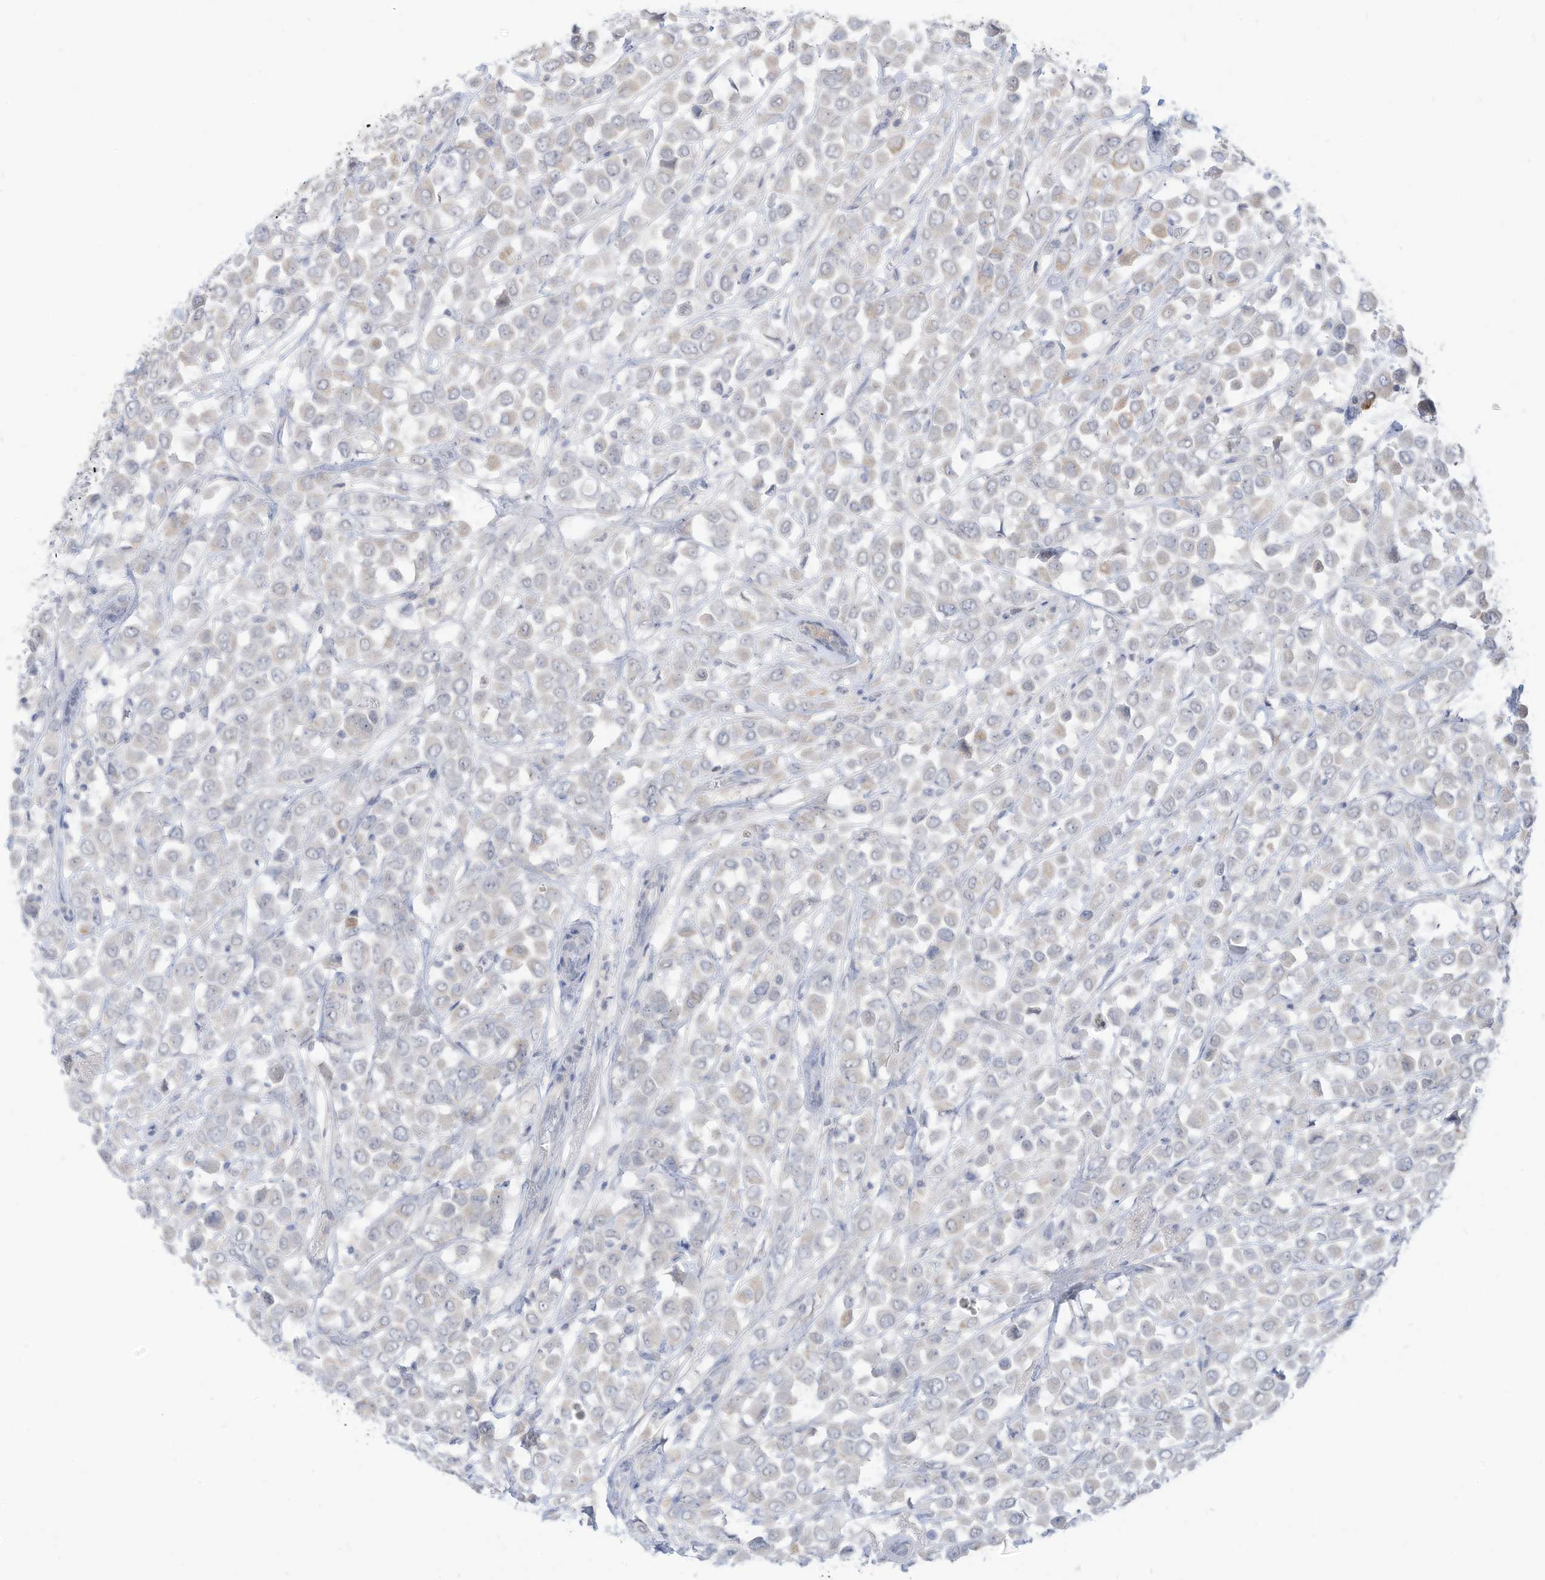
{"staining": {"intensity": "negative", "quantity": "none", "location": "none"}, "tissue": "breast cancer", "cell_type": "Tumor cells", "image_type": "cancer", "snomed": [{"axis": "morphology", "description": "Duct carcinoma"}, {"axis": "topography", "description": "Breast"}], "caption": "A high-resolution micrograph shows IHC staining of breast cancer, which demonstrates no significant expression in tumor cells.", "gene": "OGT", "patient": {"sex": "female", "age": 61}}